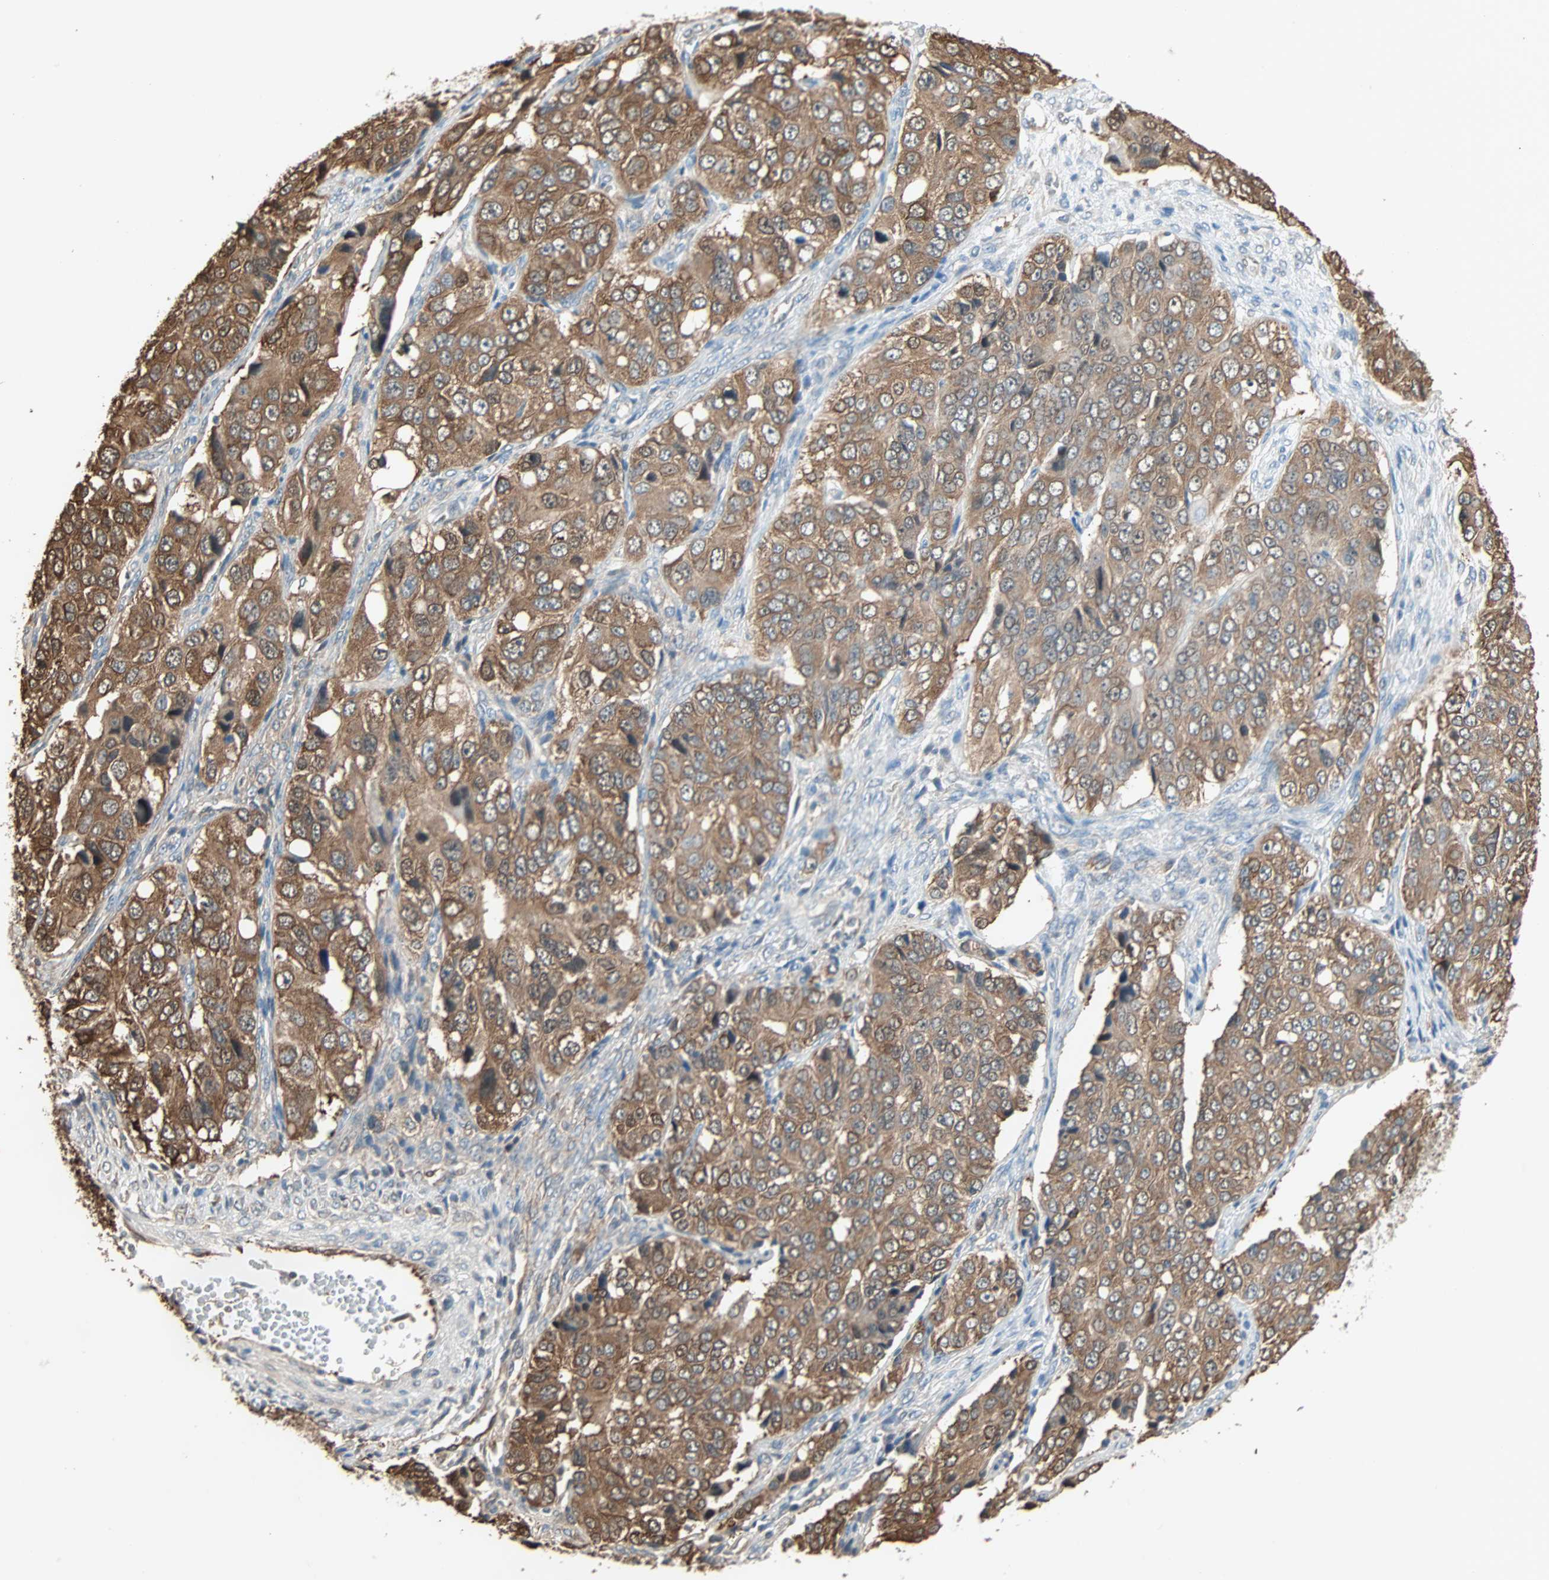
{"staining": {"intensity": "moderate", "quantity": ">75%", "location": "cytoplasmic/membranous"}, "tissue": "ovarian cancer", "cell_type": "Tumor cells", "image_type": "cancer", "snomed": [{"axis": "morphology", "description": "Carcinoma, endometroid"}, {"axis": "topography", "description": "Ovary"}], "caption": "There is medium levels of moderate cytoplasmic/membranous expression in tumor cells of ovarian endometroid carcinoma, as demonstrated by immunohistochemical staining (brown color).", "gene": "PRDX1", "patient": {"sex": "female", "age": 51}}